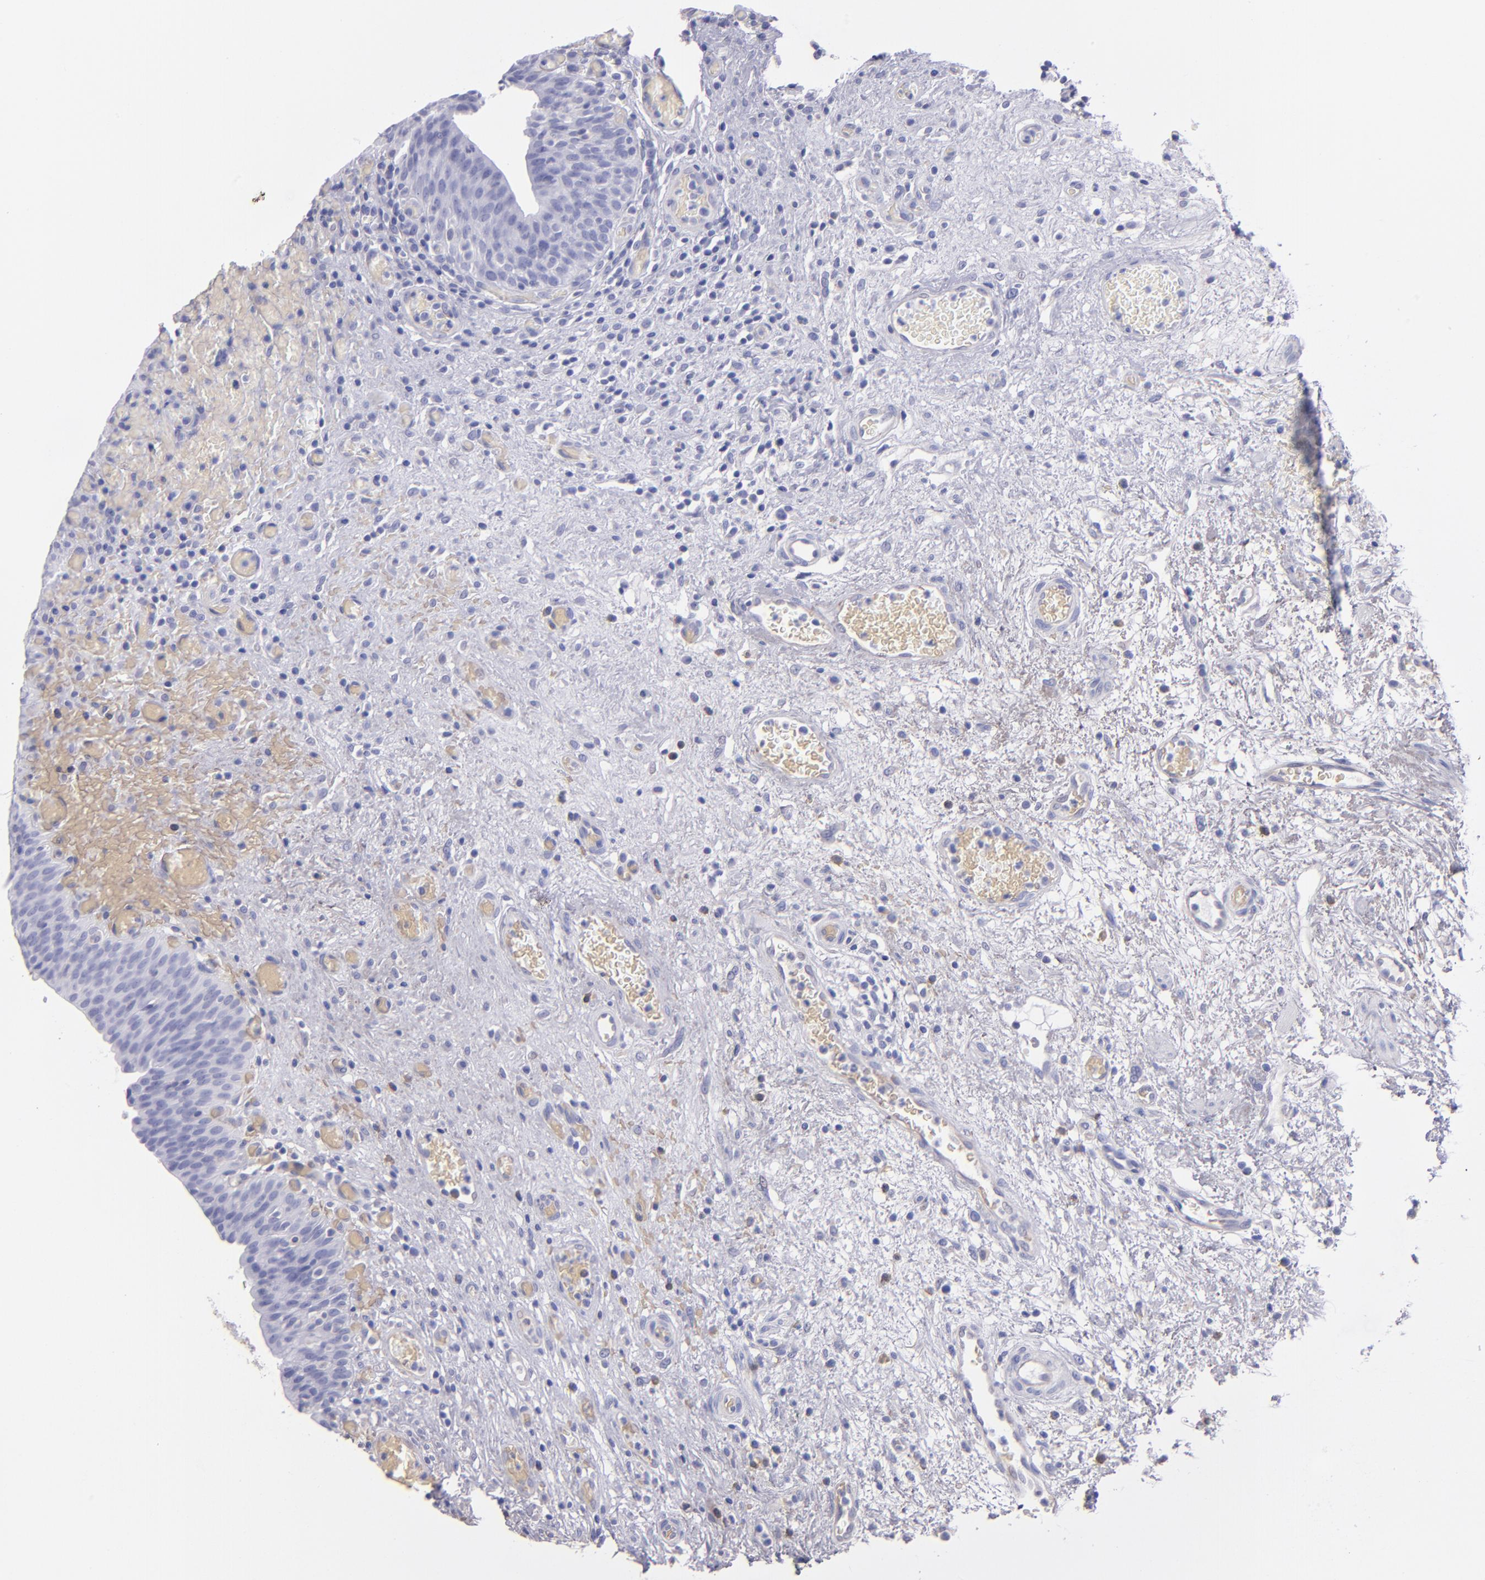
{"staining": {"intensity": "negative", "quantity": "none", "location": "none"}, "tissue": "urinary bladder", "cell_type": "Urothelial cells", "image_type": "normal", "snomed": [{"axis": "morphology", "description": "Normal tissue, NOS"}, {"axis": "morphology", "description": "Urothelial carcinoma, High grade"}, {"axis": "topography", "description": "Urinary bladder"}], "caption": "IHC micrograph of normal human urinary bladder stained for a protein (brown), which exhibits no staining in urothelial cells.", "gene": "TG", "patient": {"sex": "male", "age": 51}}